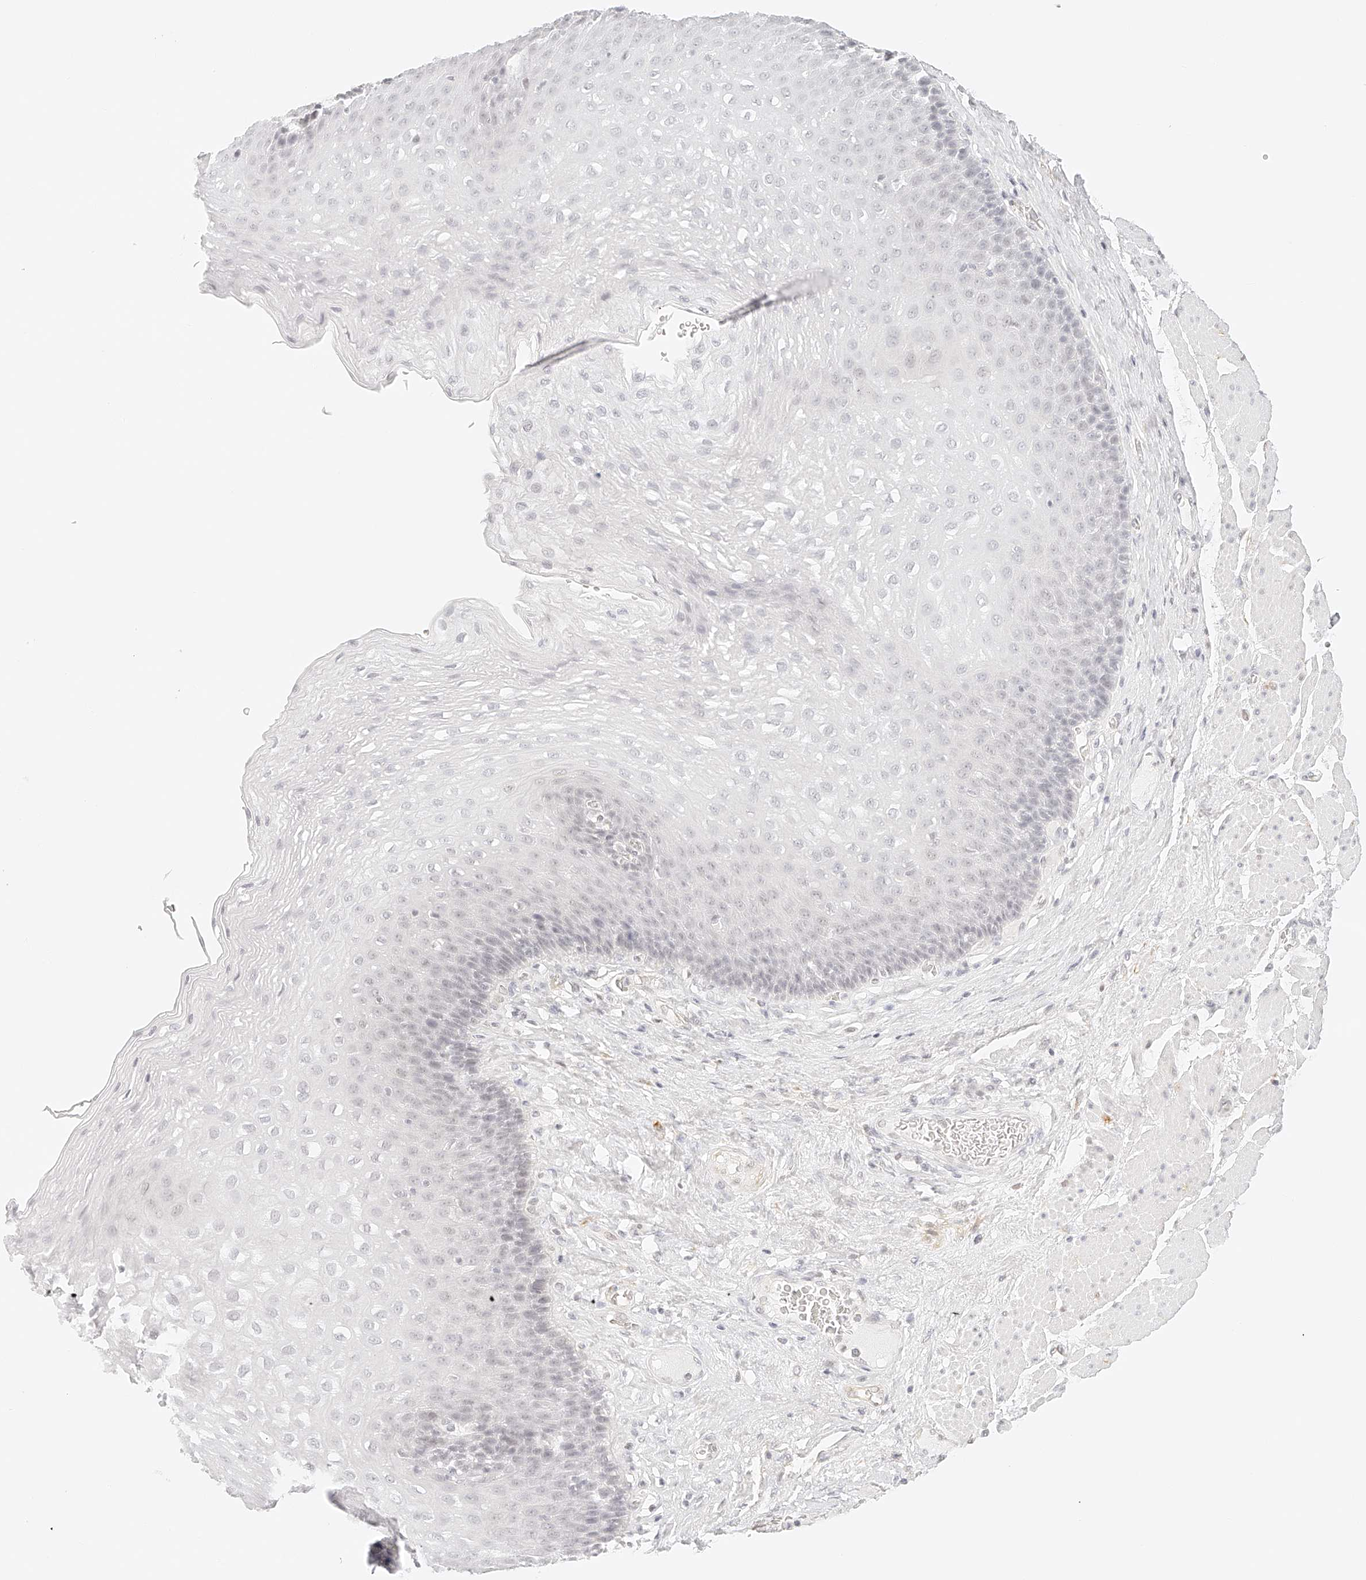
{"staining": {"intensity": "negative", "quantity": "none", "location": "none"}, "tissue": "esophagus", "cell_type": "Squamous epithelial cells", "image_type": "normal", "snomed": [{"axis": "morphology", "description": "Normal tissue, NOS"}, {"axis": "topography", "description": "Esophagus"}], "caption": "Immunohistochemistry (IHC) micrograph of normal esophagus: human esophagus stained with DAB (3,3'-diaminobenzidine) demonstrates no significant protein positivity in squamous epithelial cells. The staining was performed using DAB (3,3'-diaminobenzidine) to visualize the protein expression in brown, while the nuclei were stained in blue with hematoxylin (Magnification: 20x).", "gene": "ZFP69", "patient": {"sex": "female", "age": 66}}